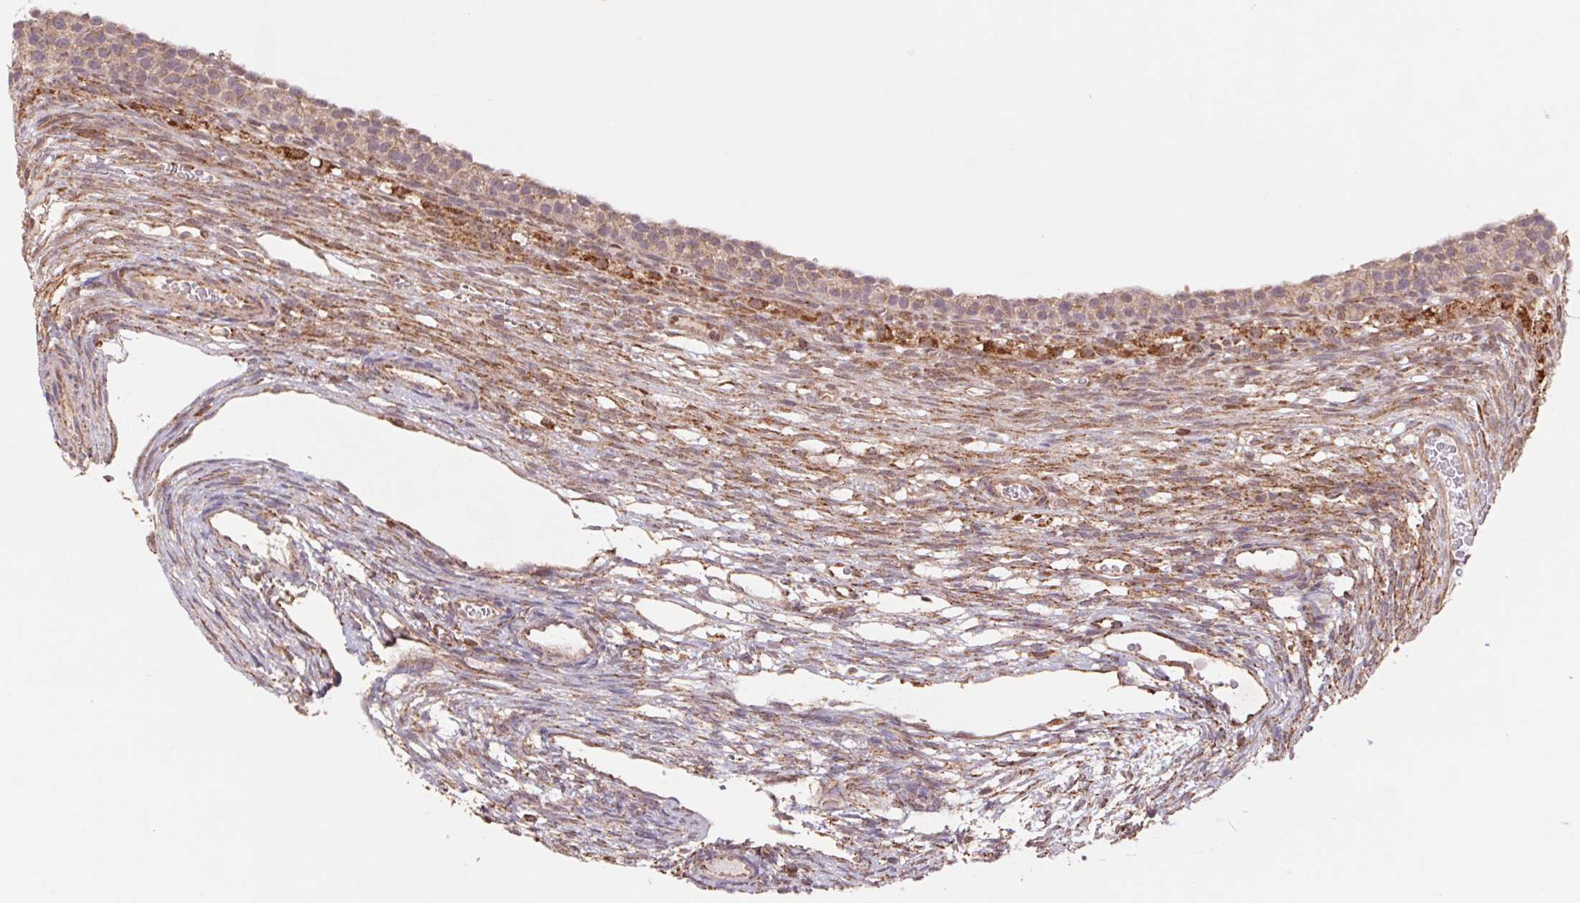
{"staining": {"intensity": "moderate", "quantity": ">75%", "location": "cytoplasmic/membranous"}, "tissue": "ovary", "cell_type": "Follicle cells", "image_type": "normal", "snomed": [{"axis": "morphology", "description": "Normal tissue, NOS"}, {"axis": "topography", "description": "Ovary"}], "caption": "Follicle cells exhibit moderate cytoplasmic/membranous expression in approximately >75% of cells in benign ovary.", "gene": "URM1", "patient": {"sex": "female", "age": 34}}